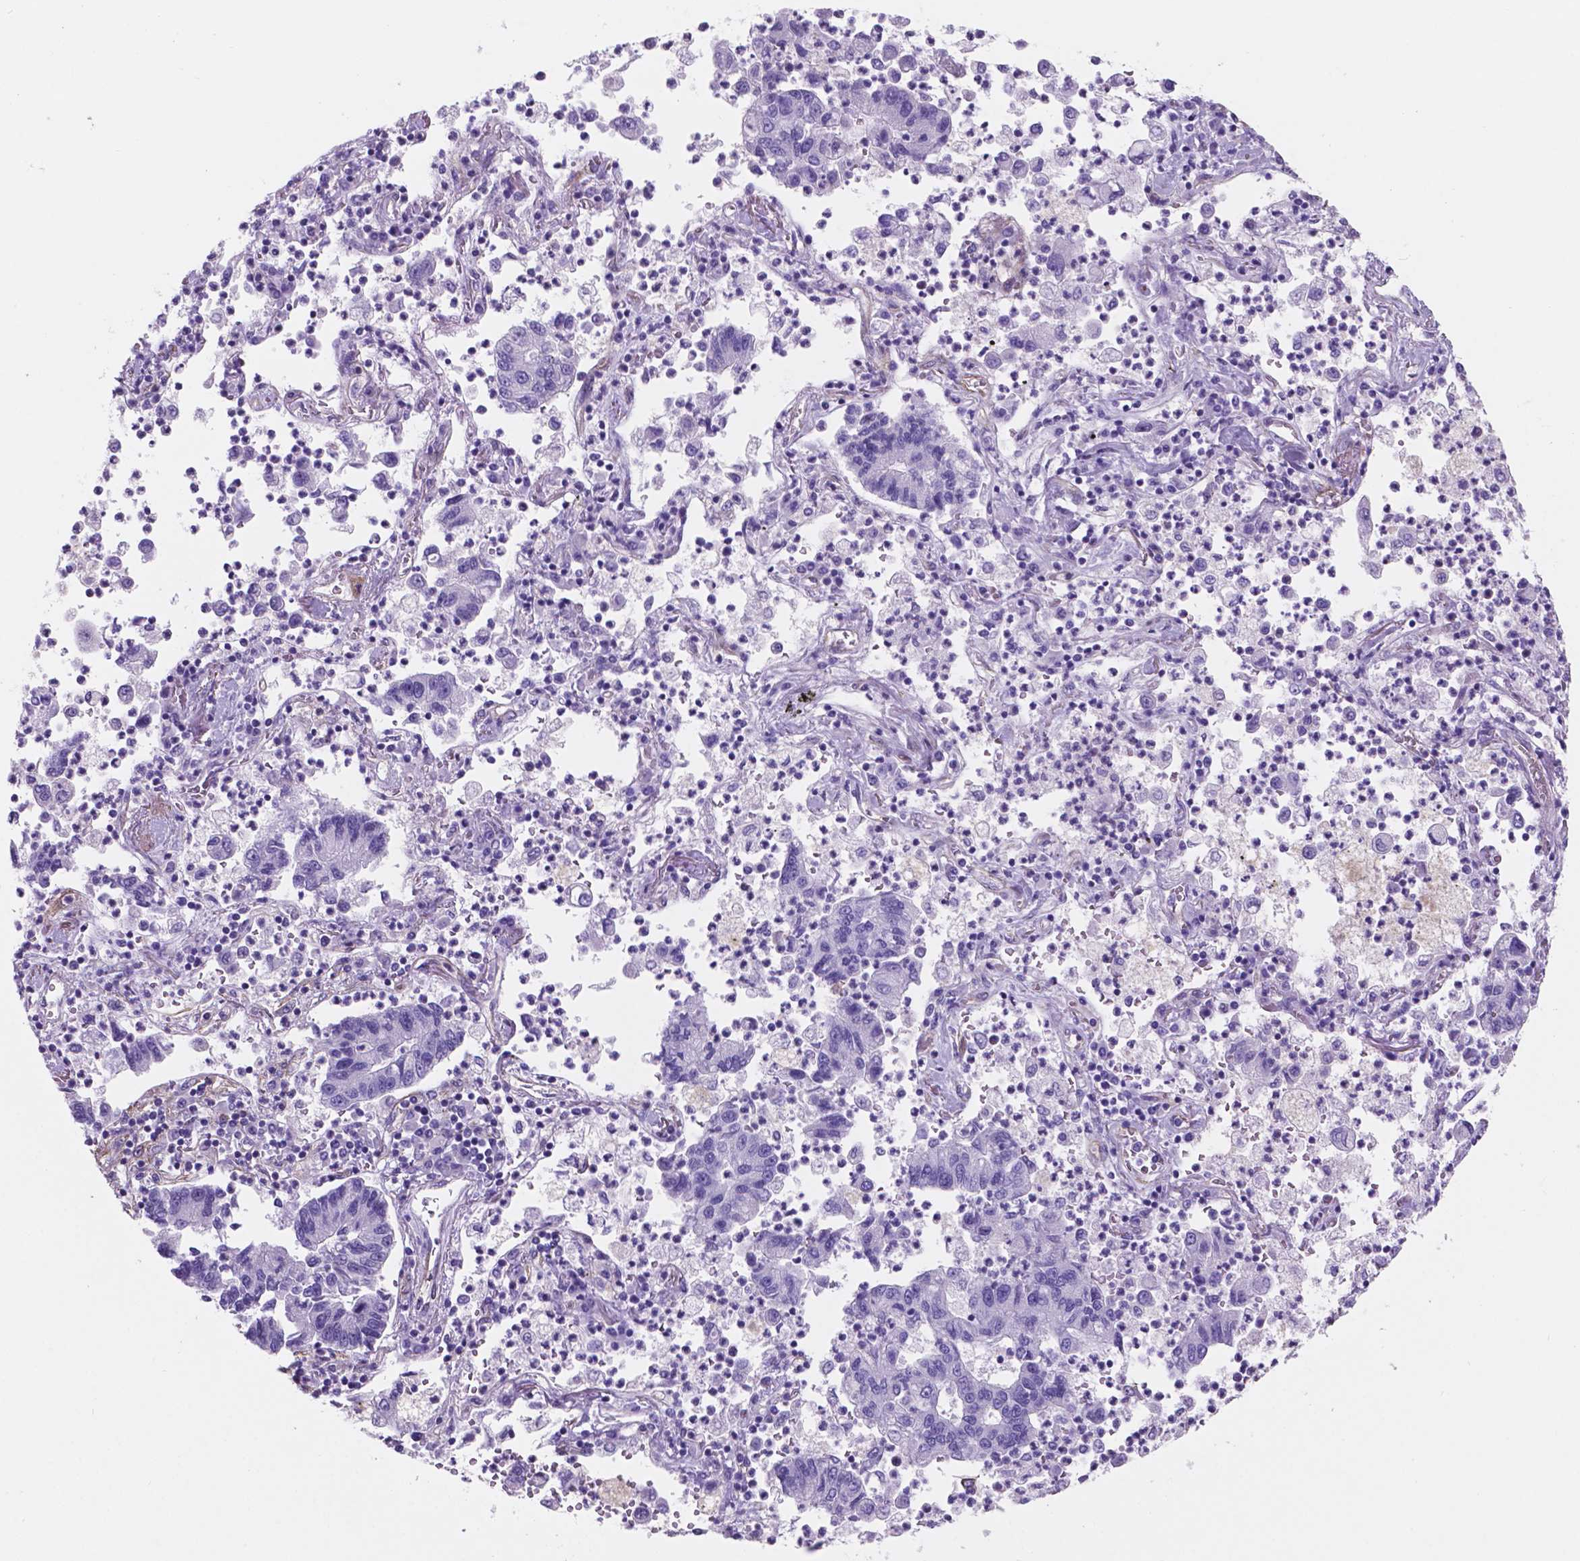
{"staining": {"intensity": "negative", "quantity": "none", "location": "none"}, "tissue": "lung cancer", "cell_type": "Tumor cells", "image_type": "cancer", "snomed": [{"axis": "morphology", "description": "Adenocarcinoma, NOS"}, {"axis": "topography", "description": "Lung"}], "caption": "Histopathology image shows no protein positivity in tumor cells of lung cancer tissue.", "gene": "TOR2A", "patient": {"sex": "female", "age": 57}}